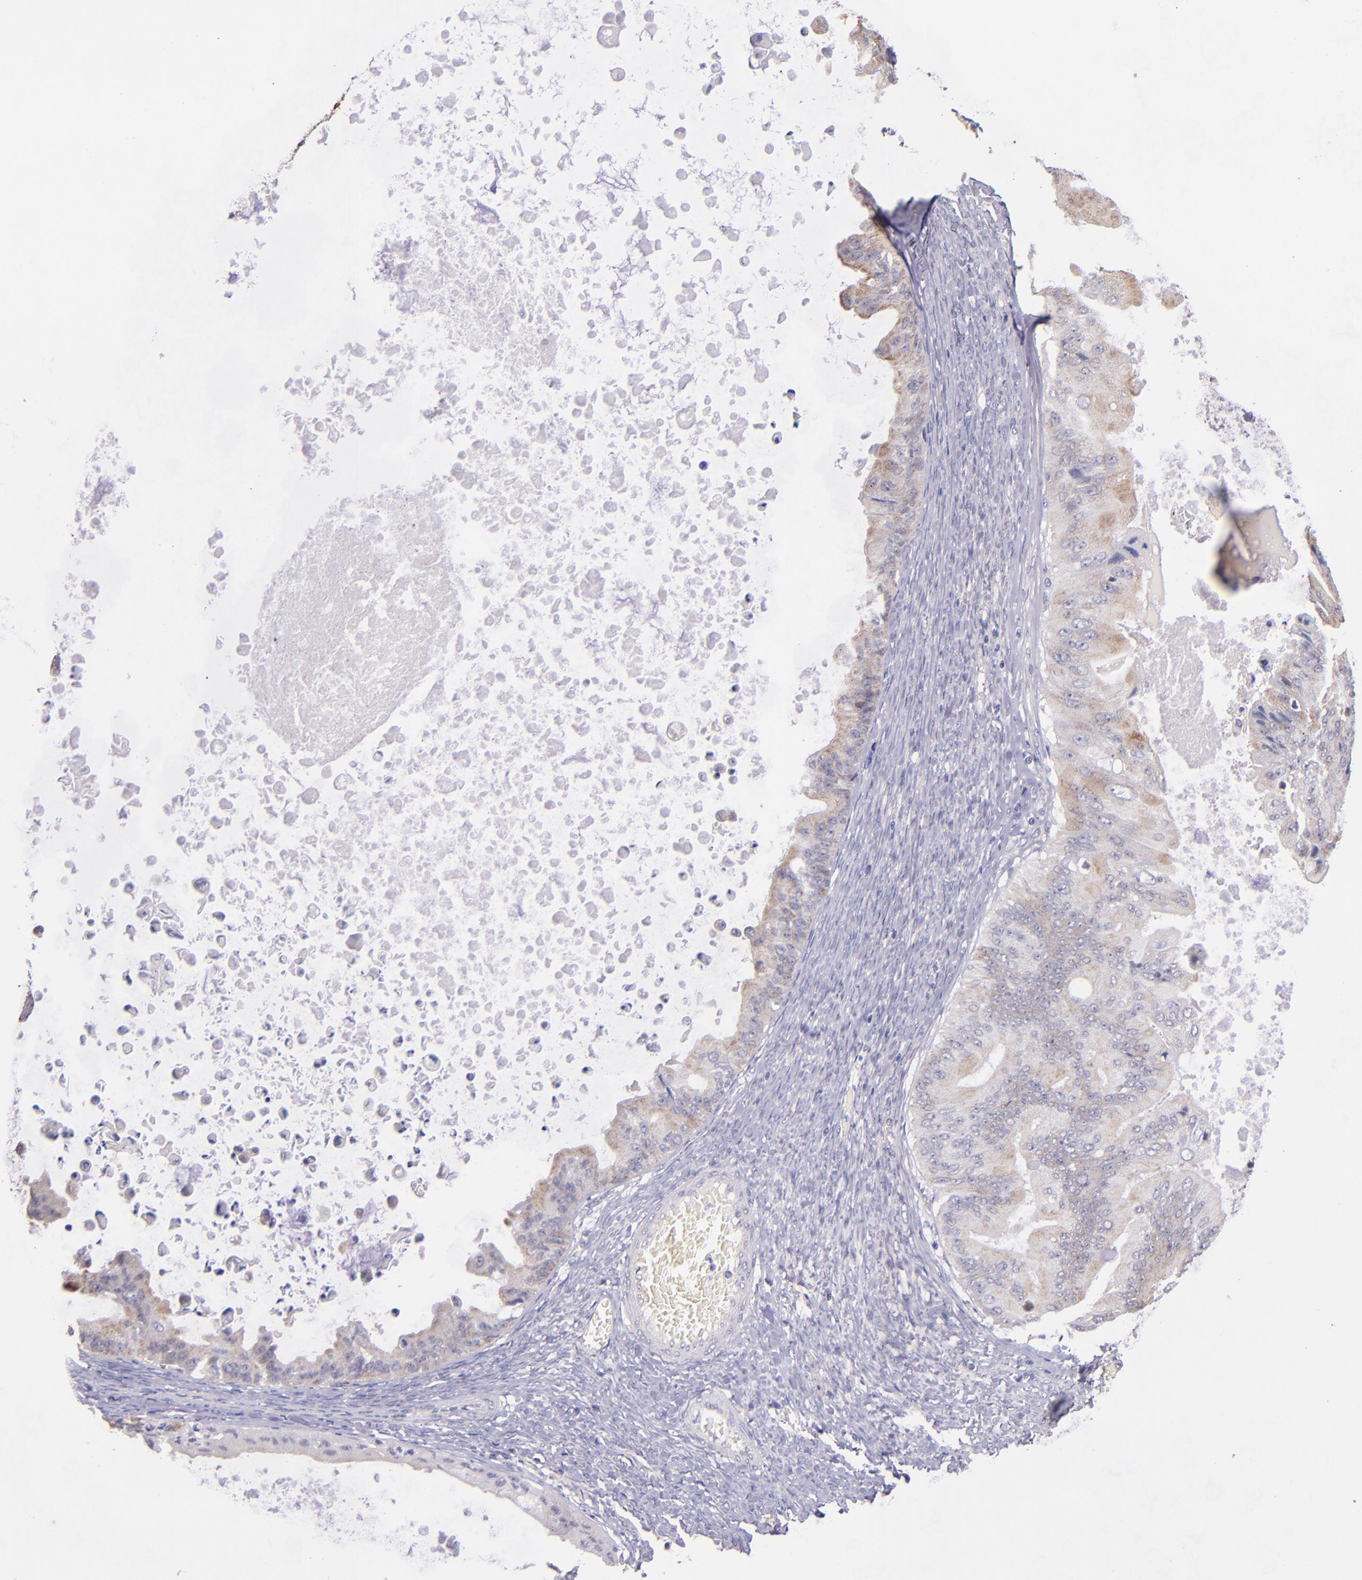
{"staining": {"intensity": "weak", "quantity": "25%-75%", "location": "cytoplasmic/membranous"}, "tissue": "ovarian cancer", "cell_type": "Tumor cells", "image_type": "cancer", "snomed": [{"axis": "morphology", "description": "Cystadenocarcinoma, mucinous, NOS"}, {"axis": "topography", "description": "Ovary"}], "caption": "Tumor cells show weak cytoplasmic/membranous positivity in about 25%-75% of cells in ovarian cancer.", "gene": "SHC1", "patient": {"sex": "female", "age": 37}}